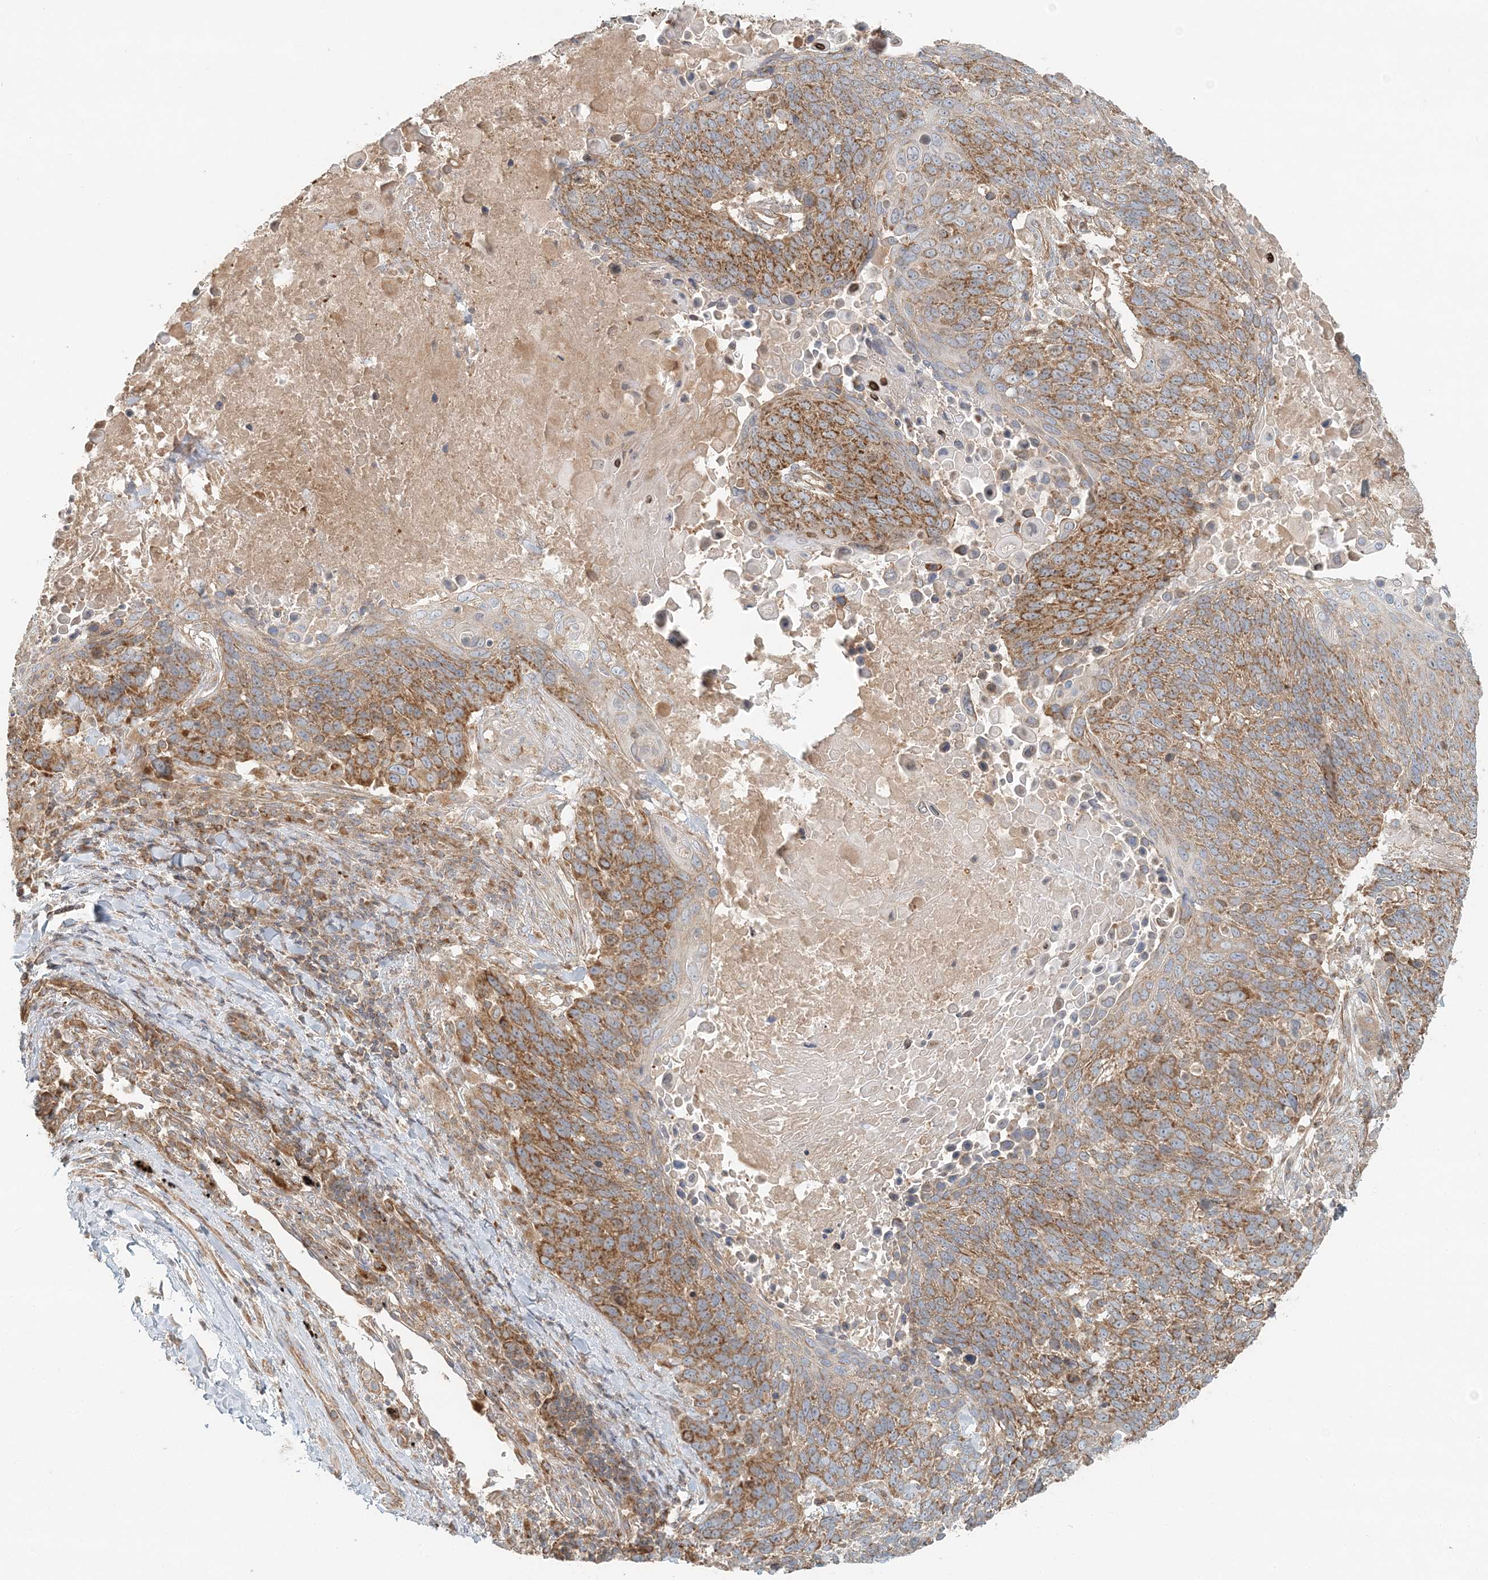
{"staining": {"intensity": "moderate", "quantity": ">75%", "location": "cytoplasmic/membranous"}, "tissue": "lung cancer", "cell_type": "Tumor cells", "image_type": "cancer", "snomed": [{"axis": "morphology", "description": "Squamous cell carcinoma, NOS"}, {"axis": "topography", "description": "Lung"}], "caption": "Brown immunohistochemical staining in human squamous cell carcinoma (lung) displays moderate cytoplasmic/membranous expression in about >75% of tumor cells. (DAB IHC, brown staining for protein, blue staining for nuclei).", "gene": "KIAA0232", "patient": {"sex": "male", "age": 66}}